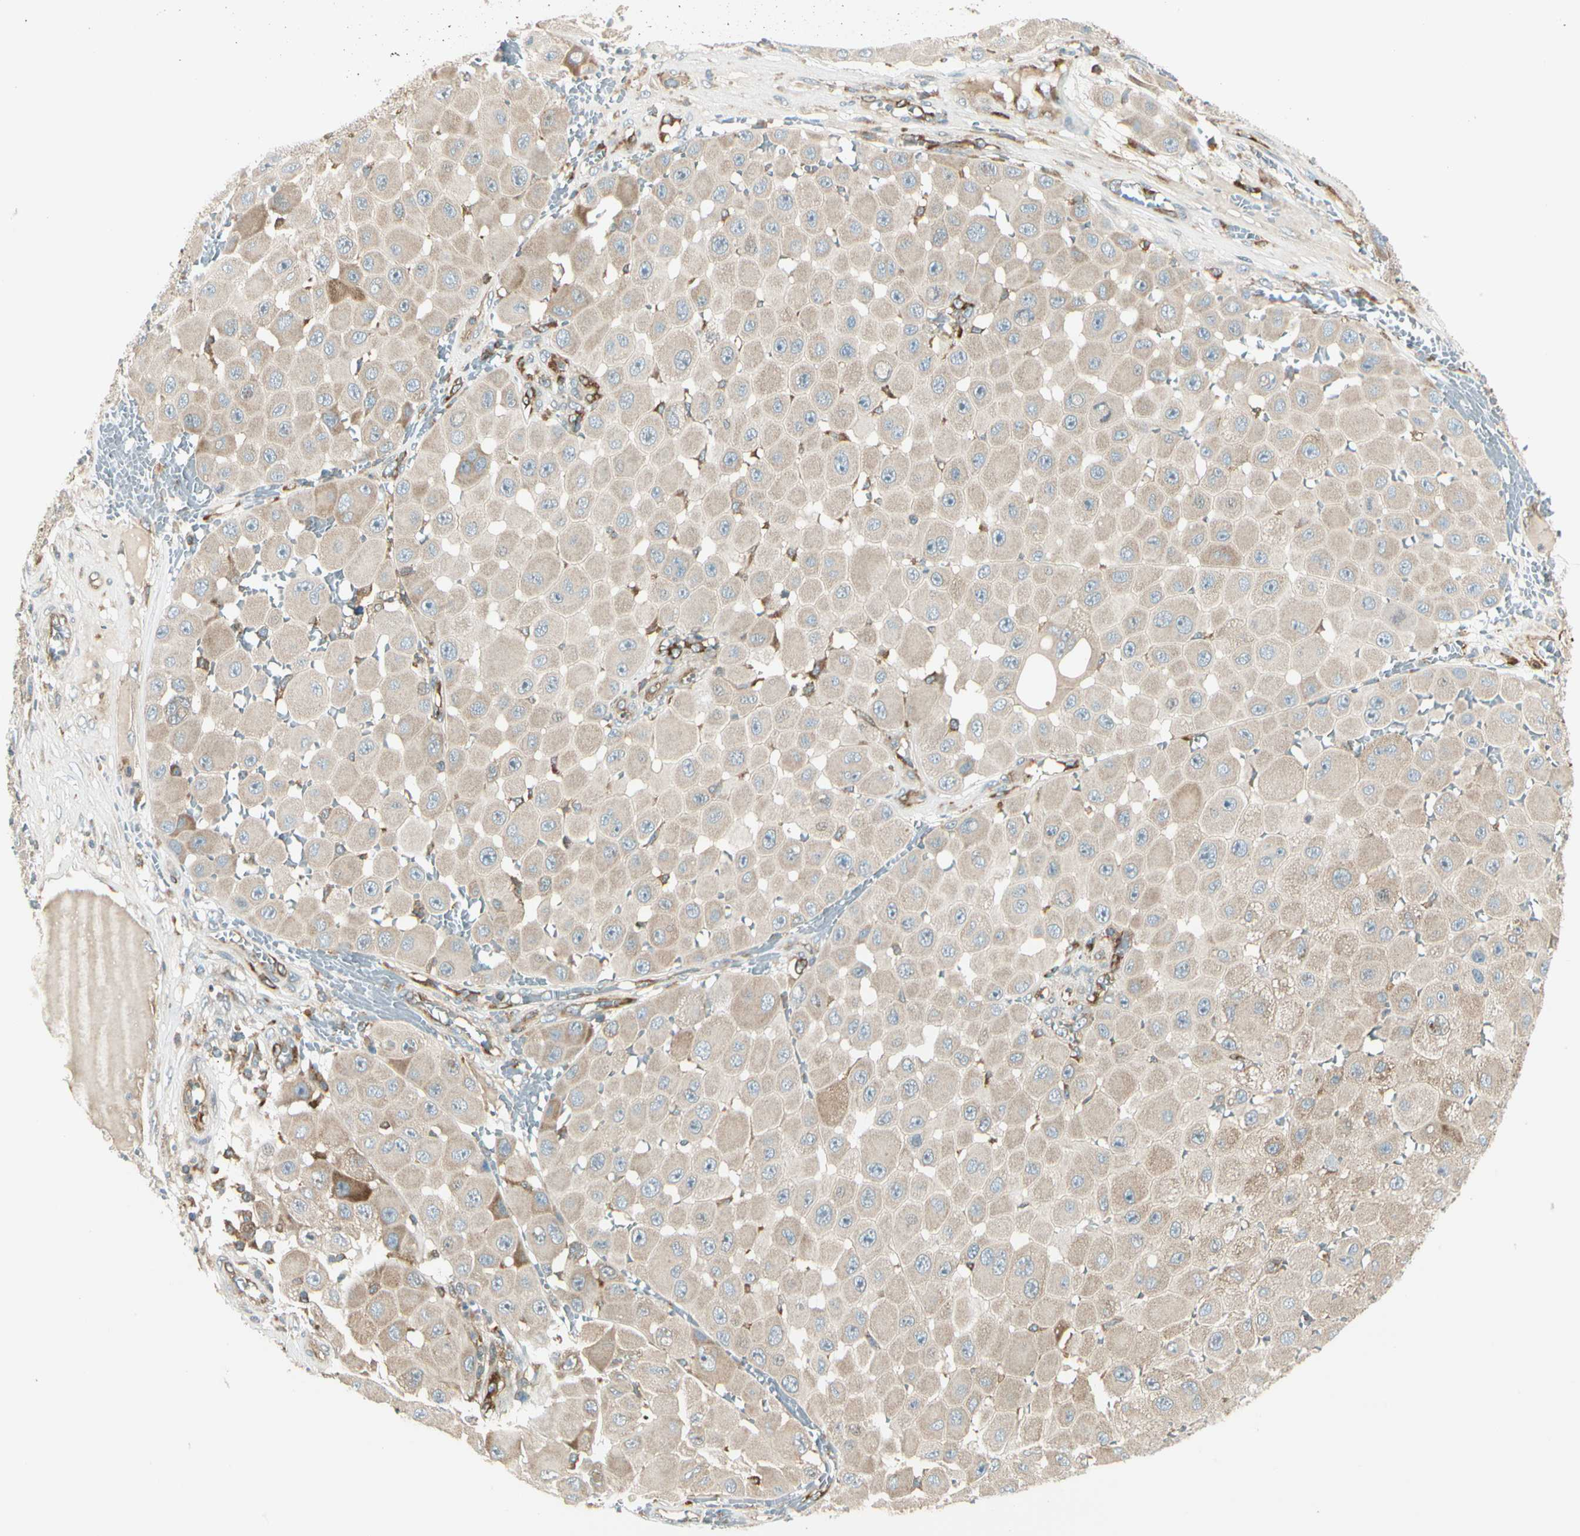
{"staining": {"intensity": "moderate", "quantity": "<25%", "location": "cytoplasmic/membranous"}, "tissue": "melanoma", "cell_type": "Tumor cells", "image_type": "cancer", "snomed": [{"axis": "morphology", "description": "Malignant melanoma, NOS"}, {"axis": "topography", "description": "Skin"}], "caption": "This image shows IHC staining of human malignant melanoma, with low moderate cytoplasmic/membranous staining in approximately <25% of tumor cells.", "gene": "TRIO", "patient": {"sex": "female", "age": 81}}